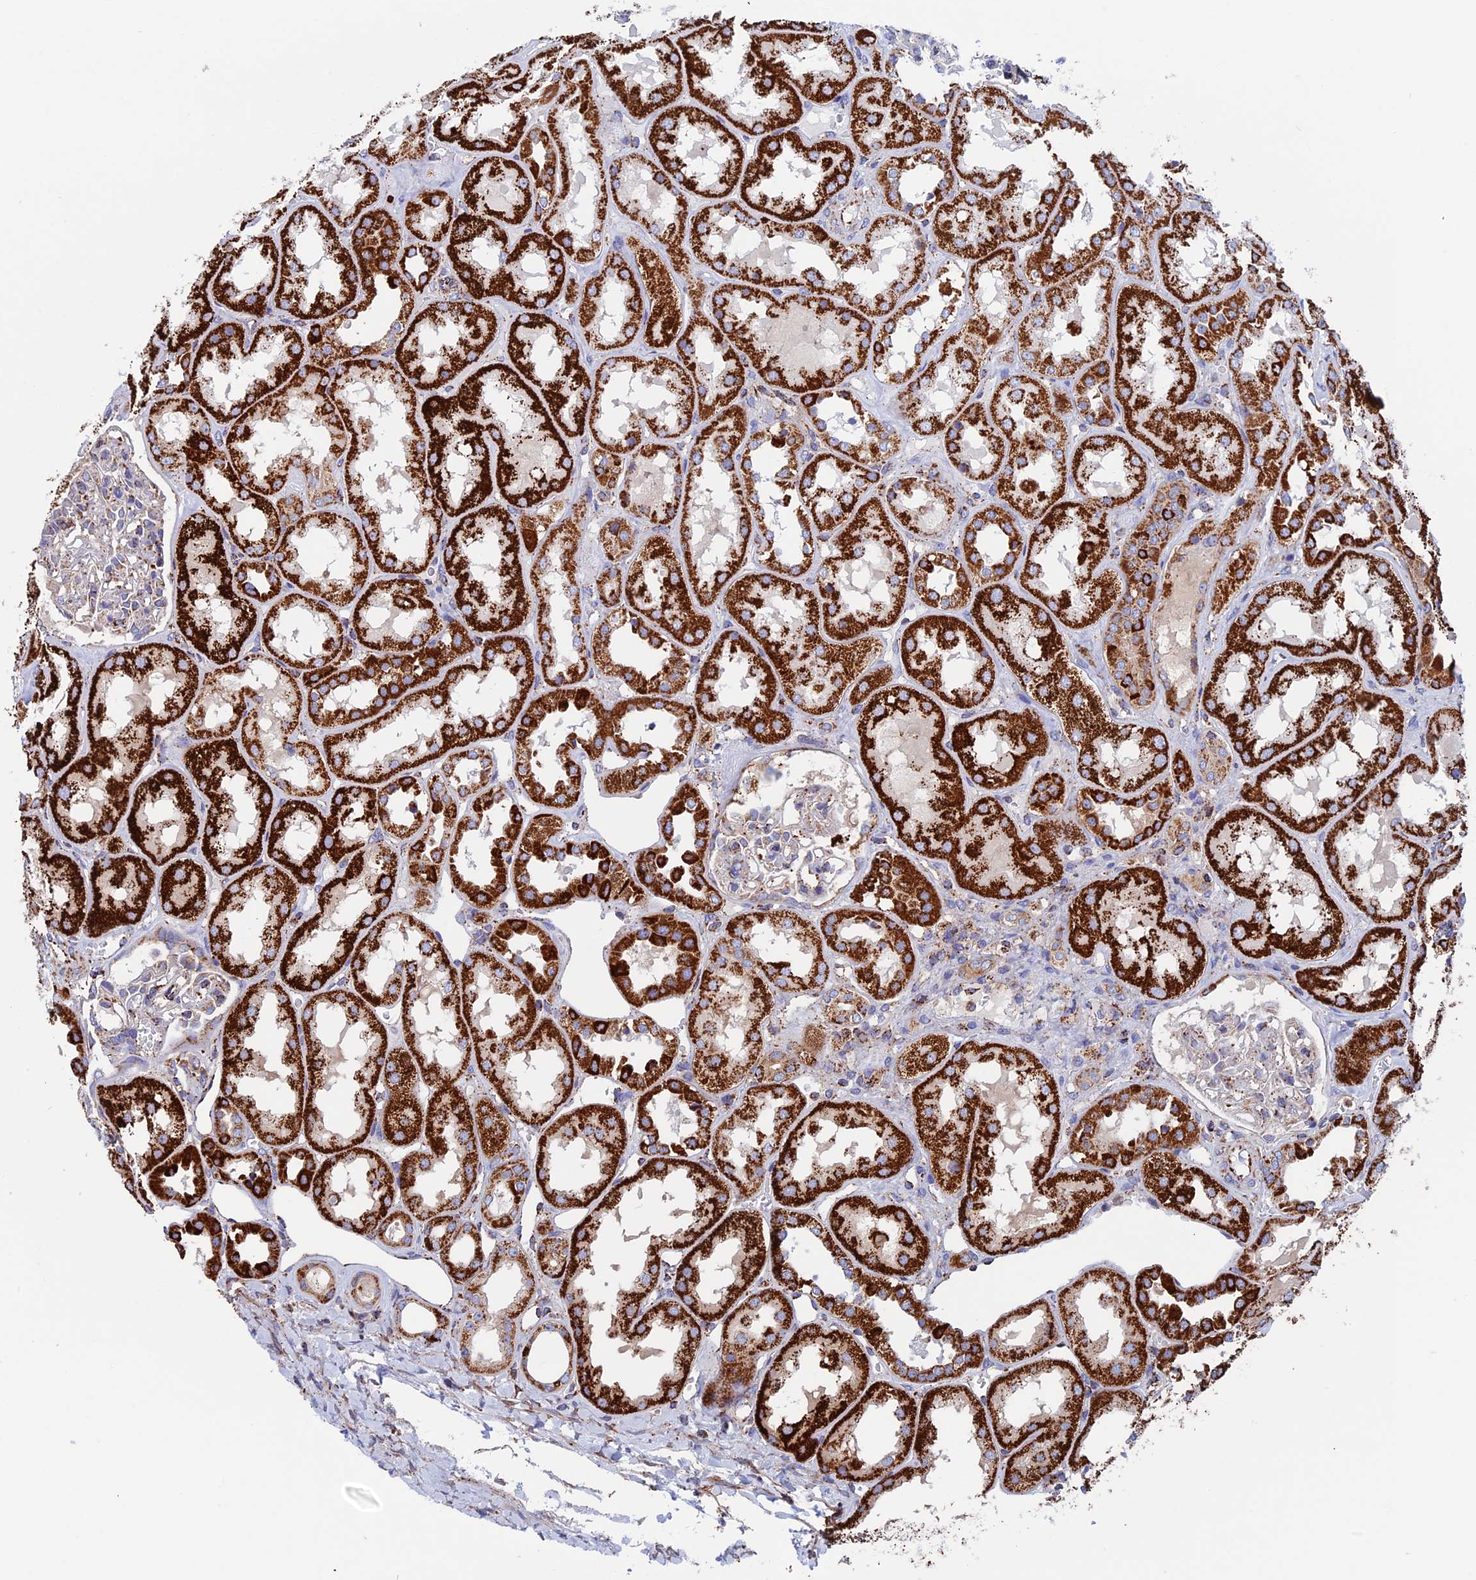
{"staining": {"intensity": "strong", "quantity": "<25%", "location": "cytoplasmic/membranous"}, "tissue": "kidney", "cell_type": "Cells in glomeruli", "image_type": "normal", "snomed": [{"axis": "morphology", "description": "Normal tissue, NOS"}, {"axis": "topography", "description": "Kidney"}], "caption": "This is a micrograph of IHC staining of benign kidney, which shows strong staining in the cytoplasmic/membranous of cells in glomeruli.", "gene": "WDR83", "patient": {"sex": "male", "age": 70}}